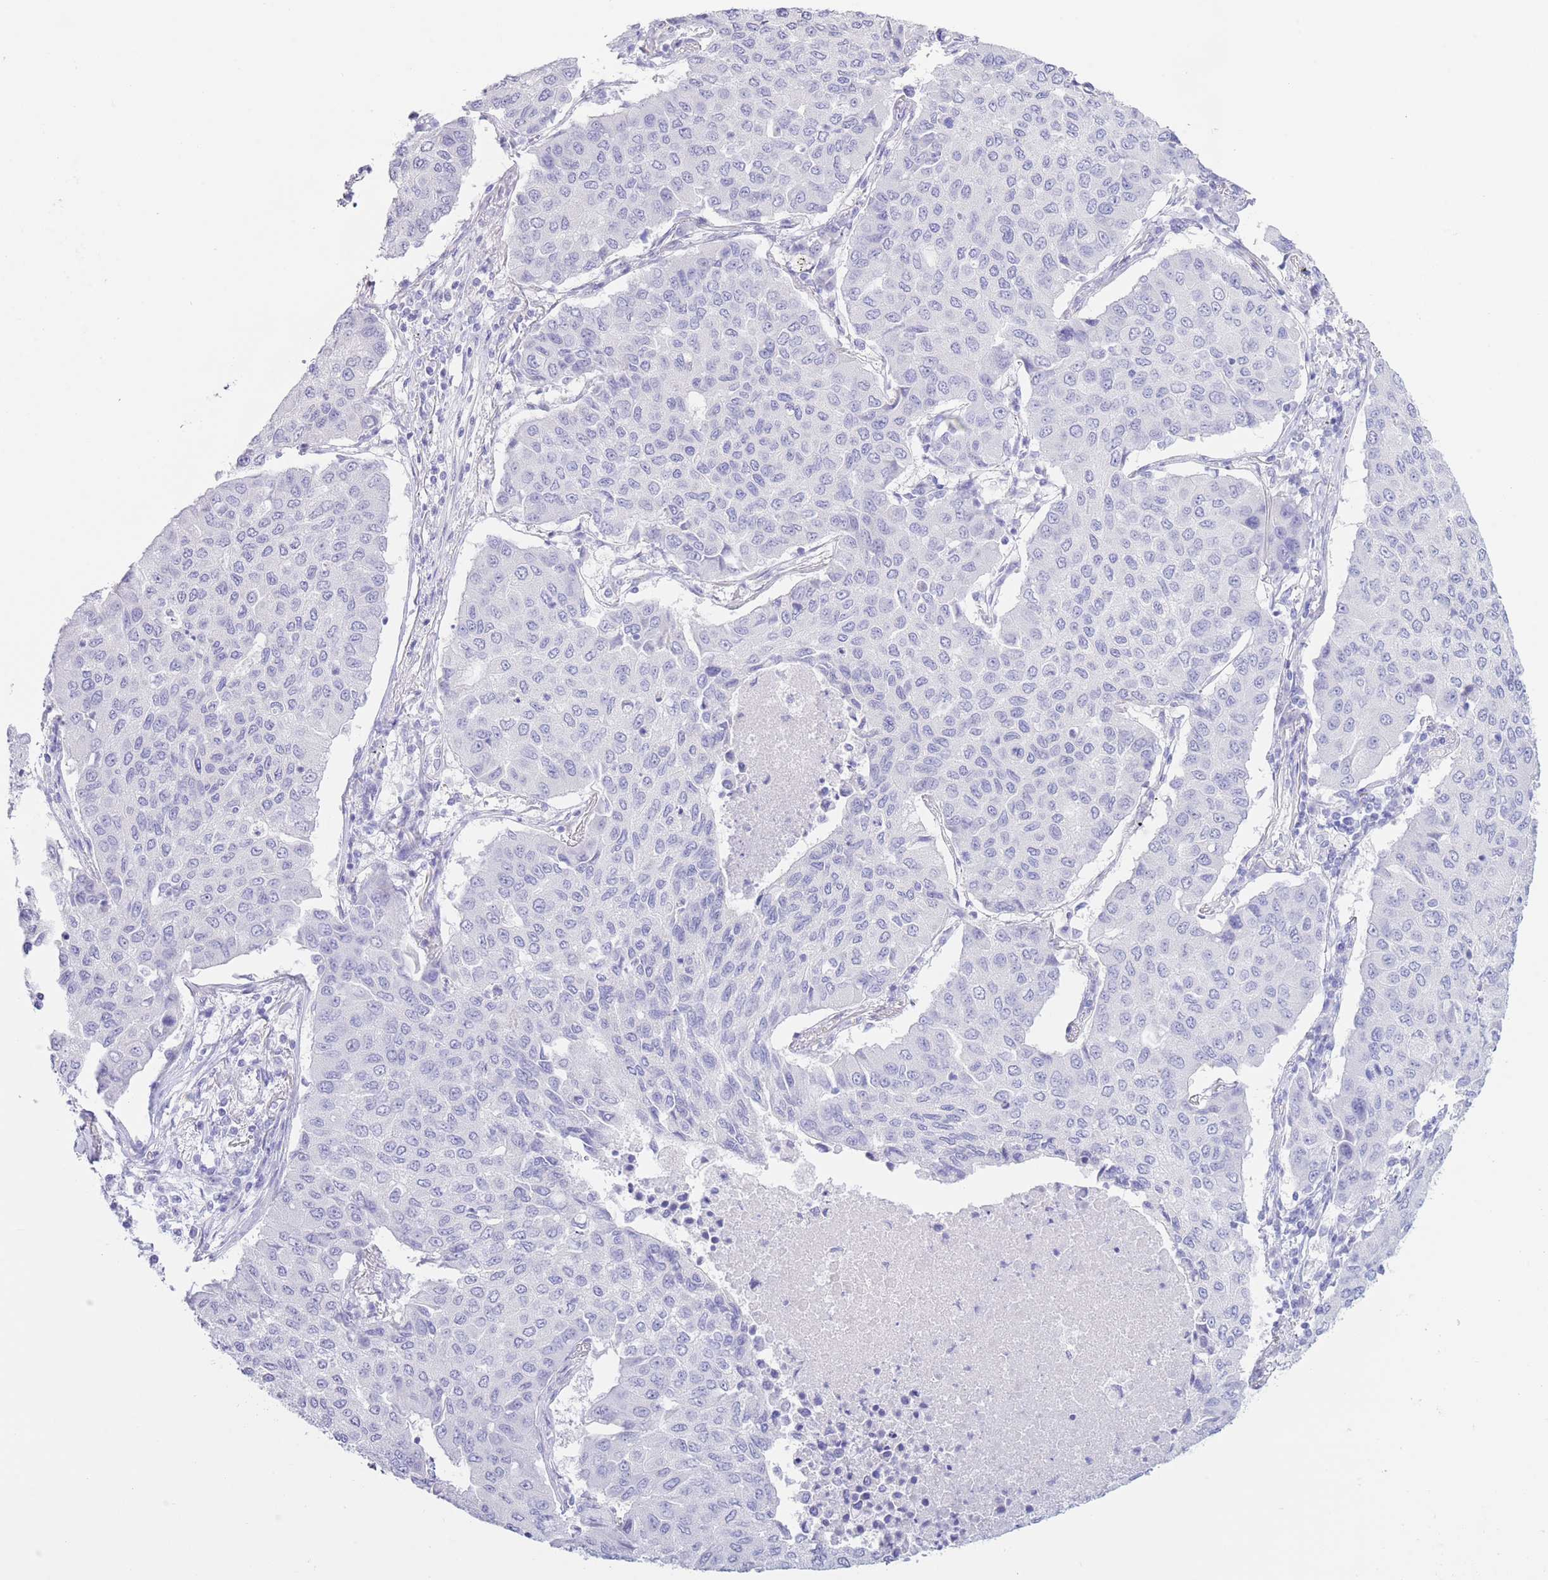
{"staining": {"intensity": "negative", "quantity": "none", "location": "none"}, "tissue": "lung cancer", "cell_type": "Tumor cells", "image_type": "cancer", "snomed": [{"axis": "morphology", "description": "Squamous cell carcinoma, NOS"}, {"axis": "topography", "description": "Lung"}], "caption": "Tumor cells show no significant protein positivity in lung cancer. The staining is performed using DAB brown chromogen with nuclei counter-stained in using hematoxylin.", "gene": "PKLR", "patient": {"sex": "male", "age": 74}}